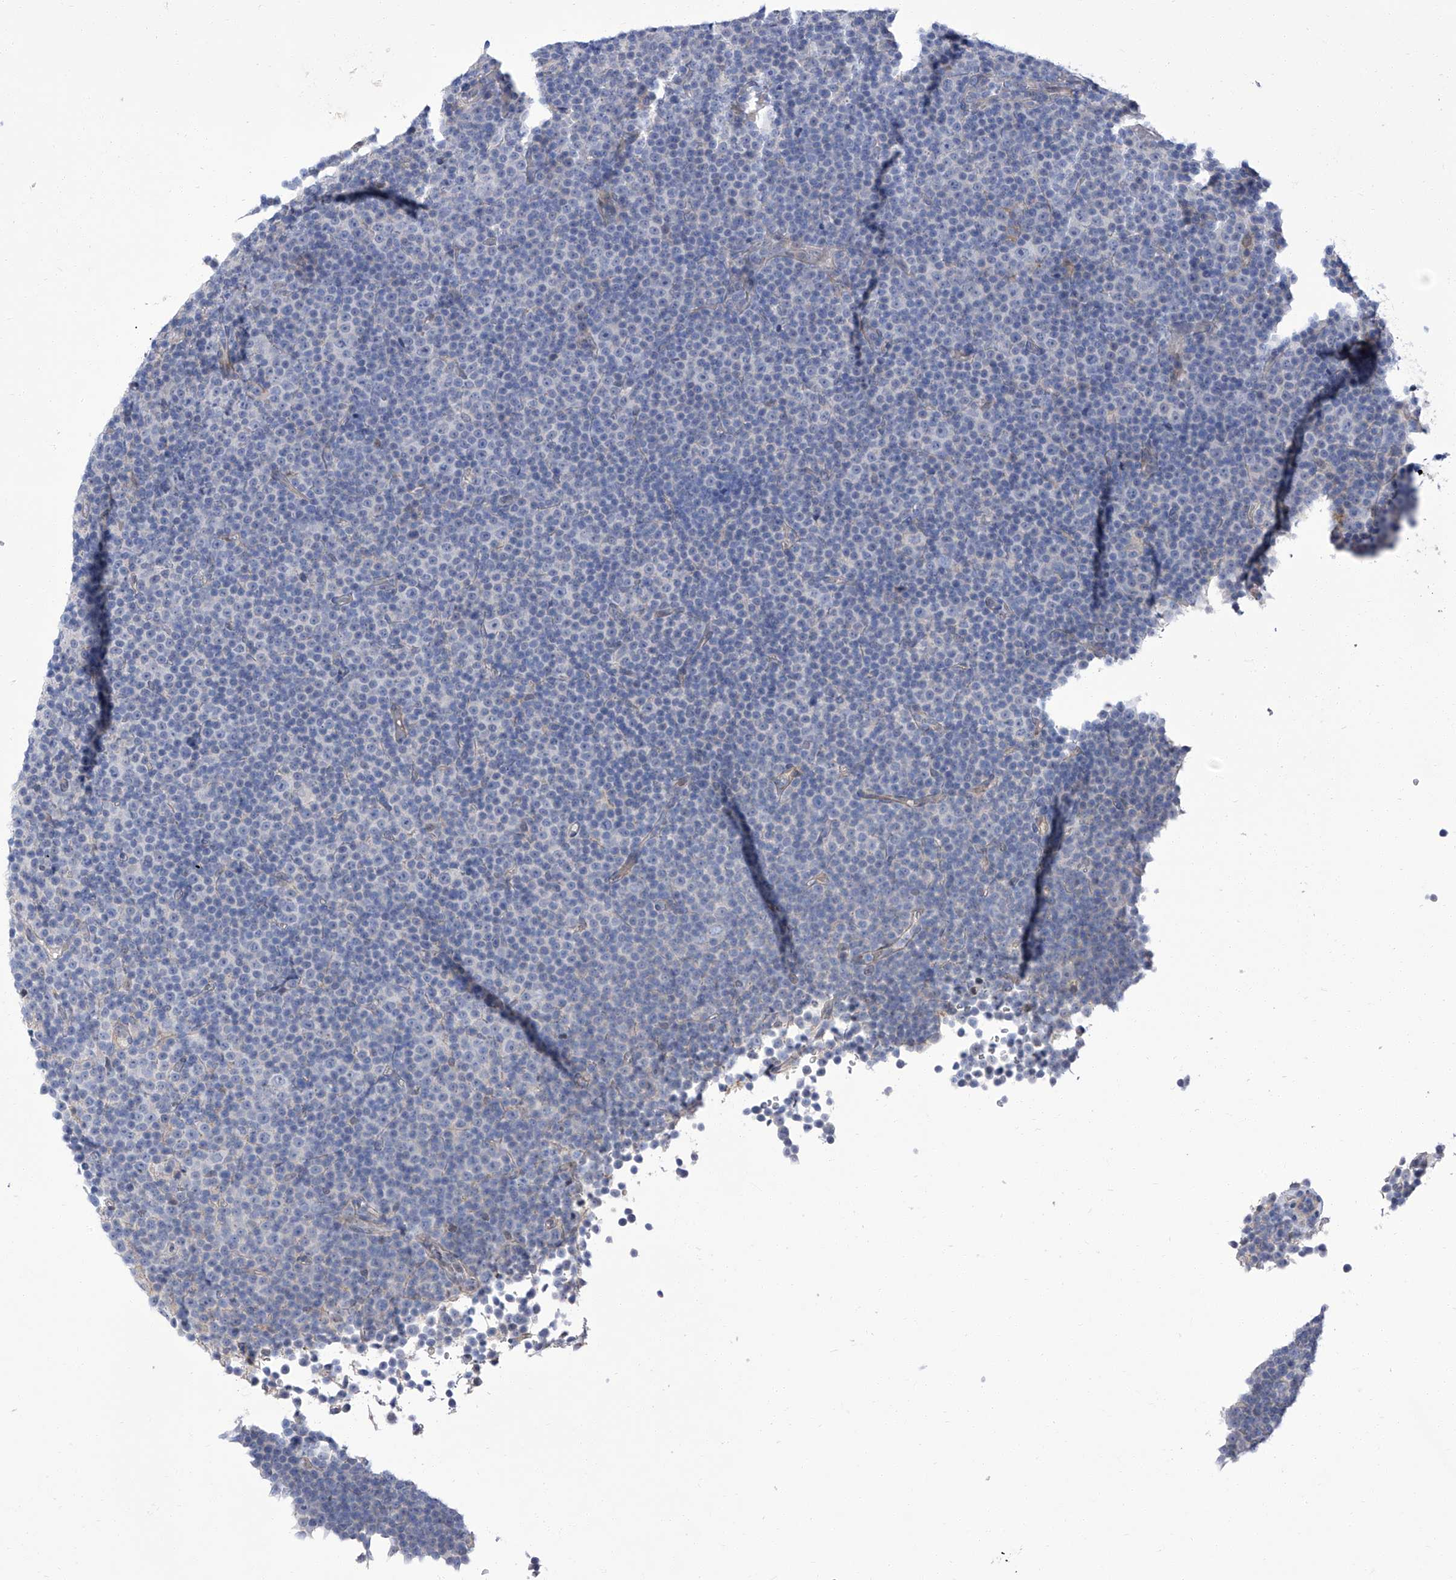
{"staining": {"intensity": "negative", "quantity": "none", "location": "none"}, "tissue": "lymphoma", "cell_type": "Tumor cells", "image_type": "cancer", "snomed": [{"axis": "morphology", "description": "Malignant lymphoma, non-Hodgkin's type, Low grade"}, {"axis": "topography", "description": "Lymph node"}], "caption": "This histopathology image is of low-grade malignant lymphoma, non-Hodgkin's type stained with immunohistochemistry to label a protein in brown with the nuclei are counter-stained blue. There is no positivity in tumor cells.", "gene": "PARD3", "patient": {"sex": "female", "age": 67}}